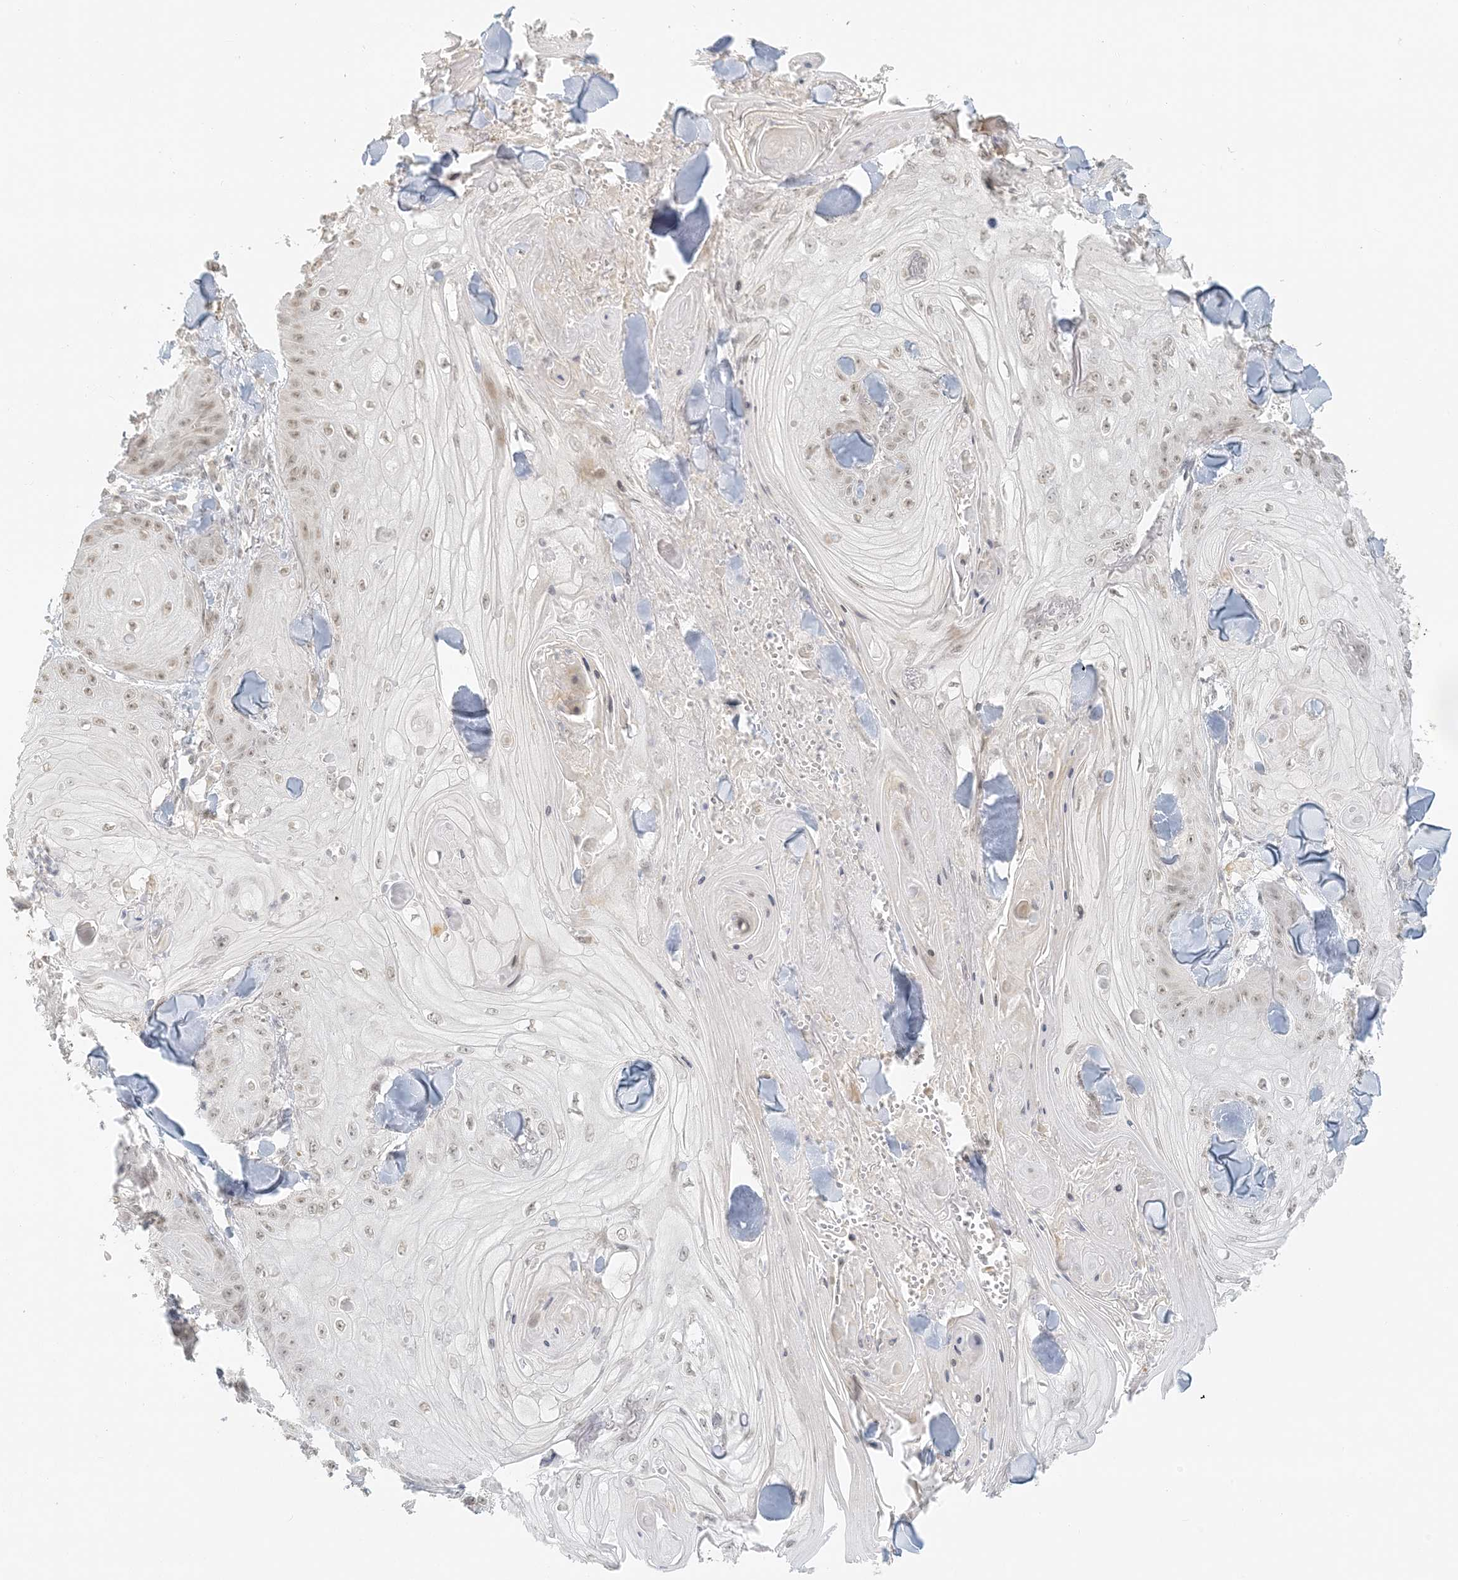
{"staining": {"intensity": "negative", "quantity": "none", "location": "none"}, "tissue": "skin cancer", "cell_type": "Tumor cells", "image_type": "cancer", "snomed": [{"axis": "morphology", "description": "Squamous cell carcinoma, NOS"}, {"axis": "topography", "description": "Skin"}], "caption": "An image of human skin cancer (squamous cell carcinoma) is negative for staining in tumor cells.", "gene": "LIPT1", "patient": {"sex": "male", "age": 74}}